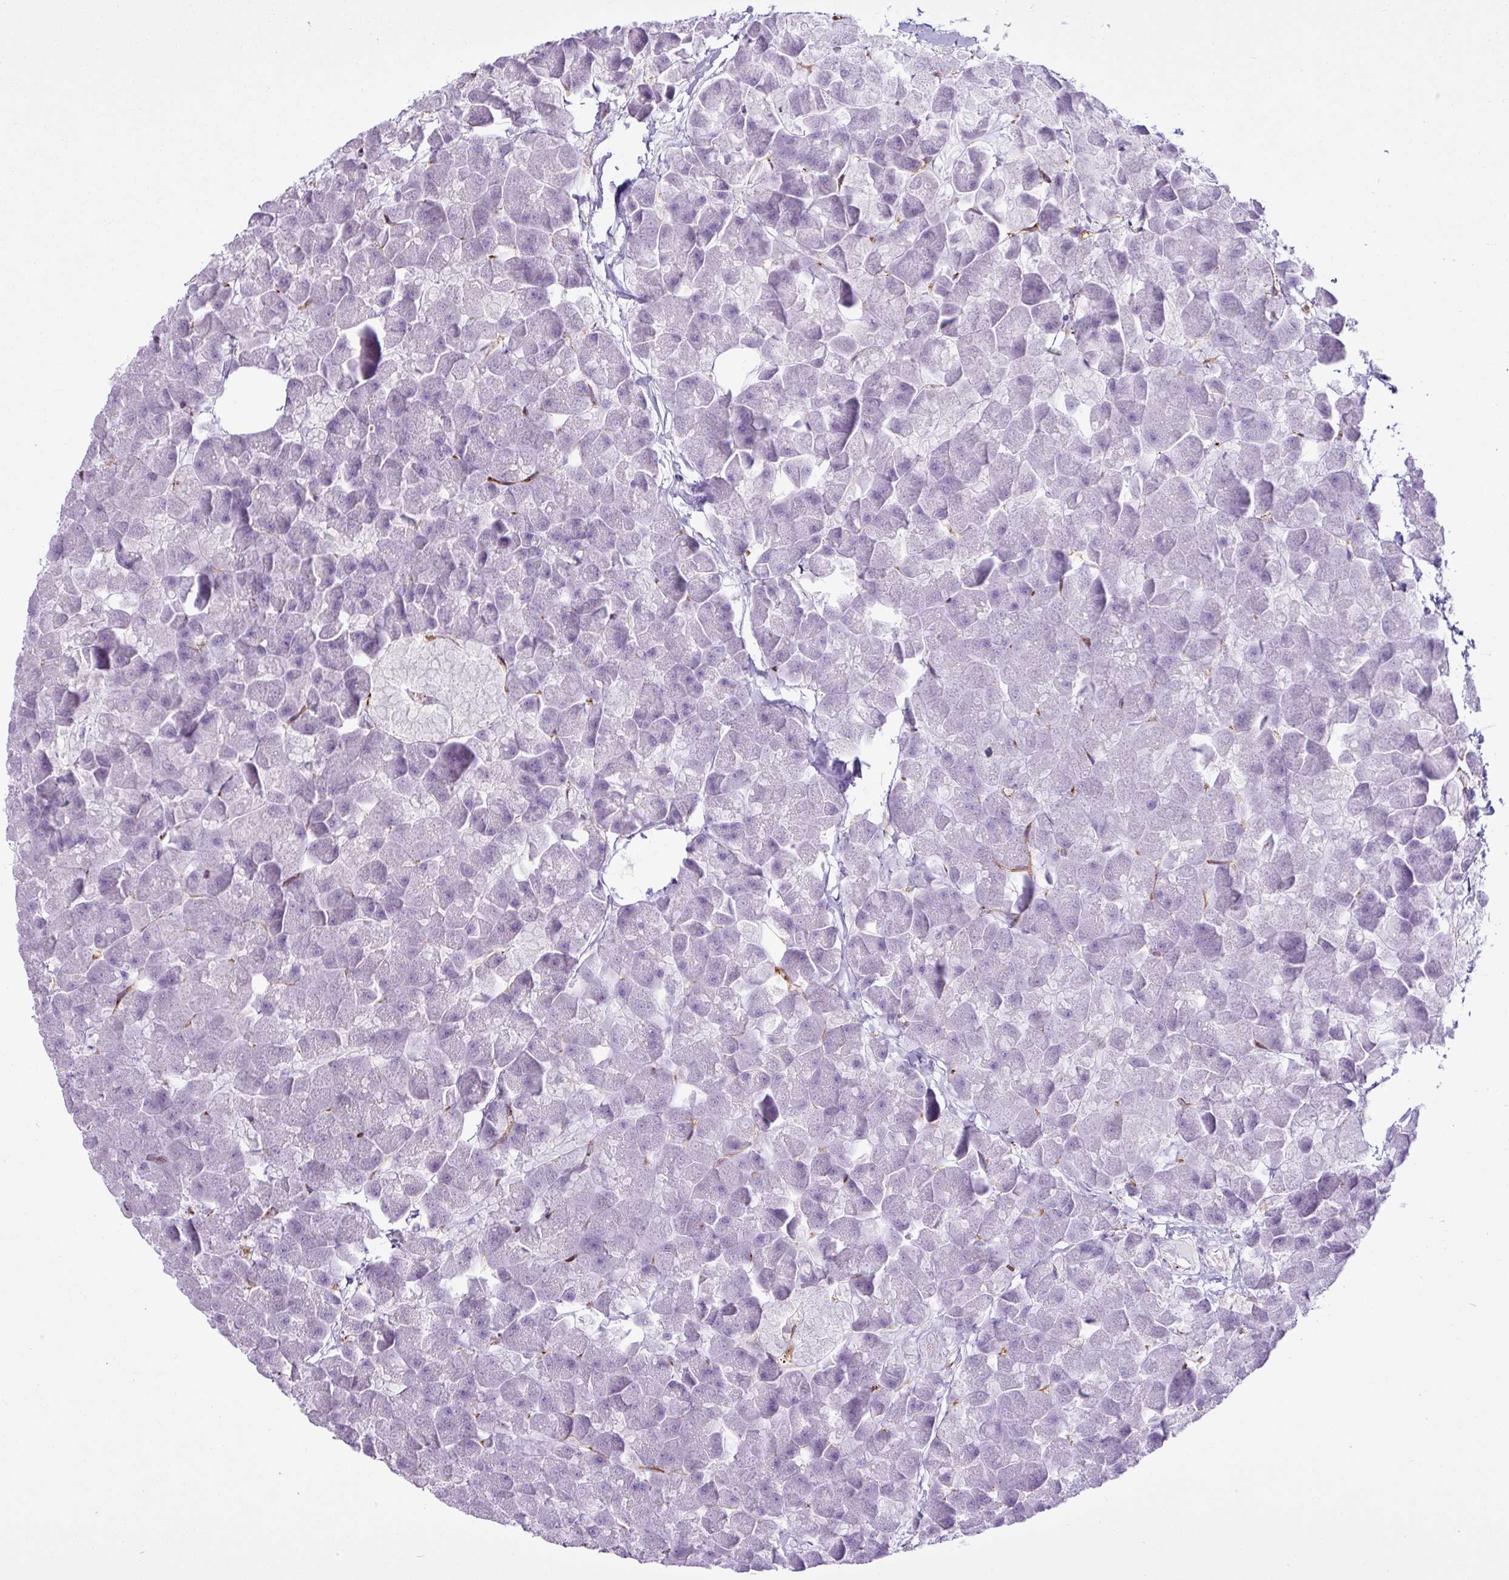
{"staining": {"intensity": "negative", "quantity": "none", "location": "none"}, "tissue": "pancreas", "cell_type": "Exocrine glandular cells", "image_type": "normal", "snomed": [{"axis": "morphology", "description": "Normal tissue, NOS"}, {"axis": "topography", "description": "Pancreas"}], "caption": "The histopathology image shows no significant staining in exocrine glandular cells of pancreas.", "gene": "EME2", "patient": {"sex": "male", "age": 35}}